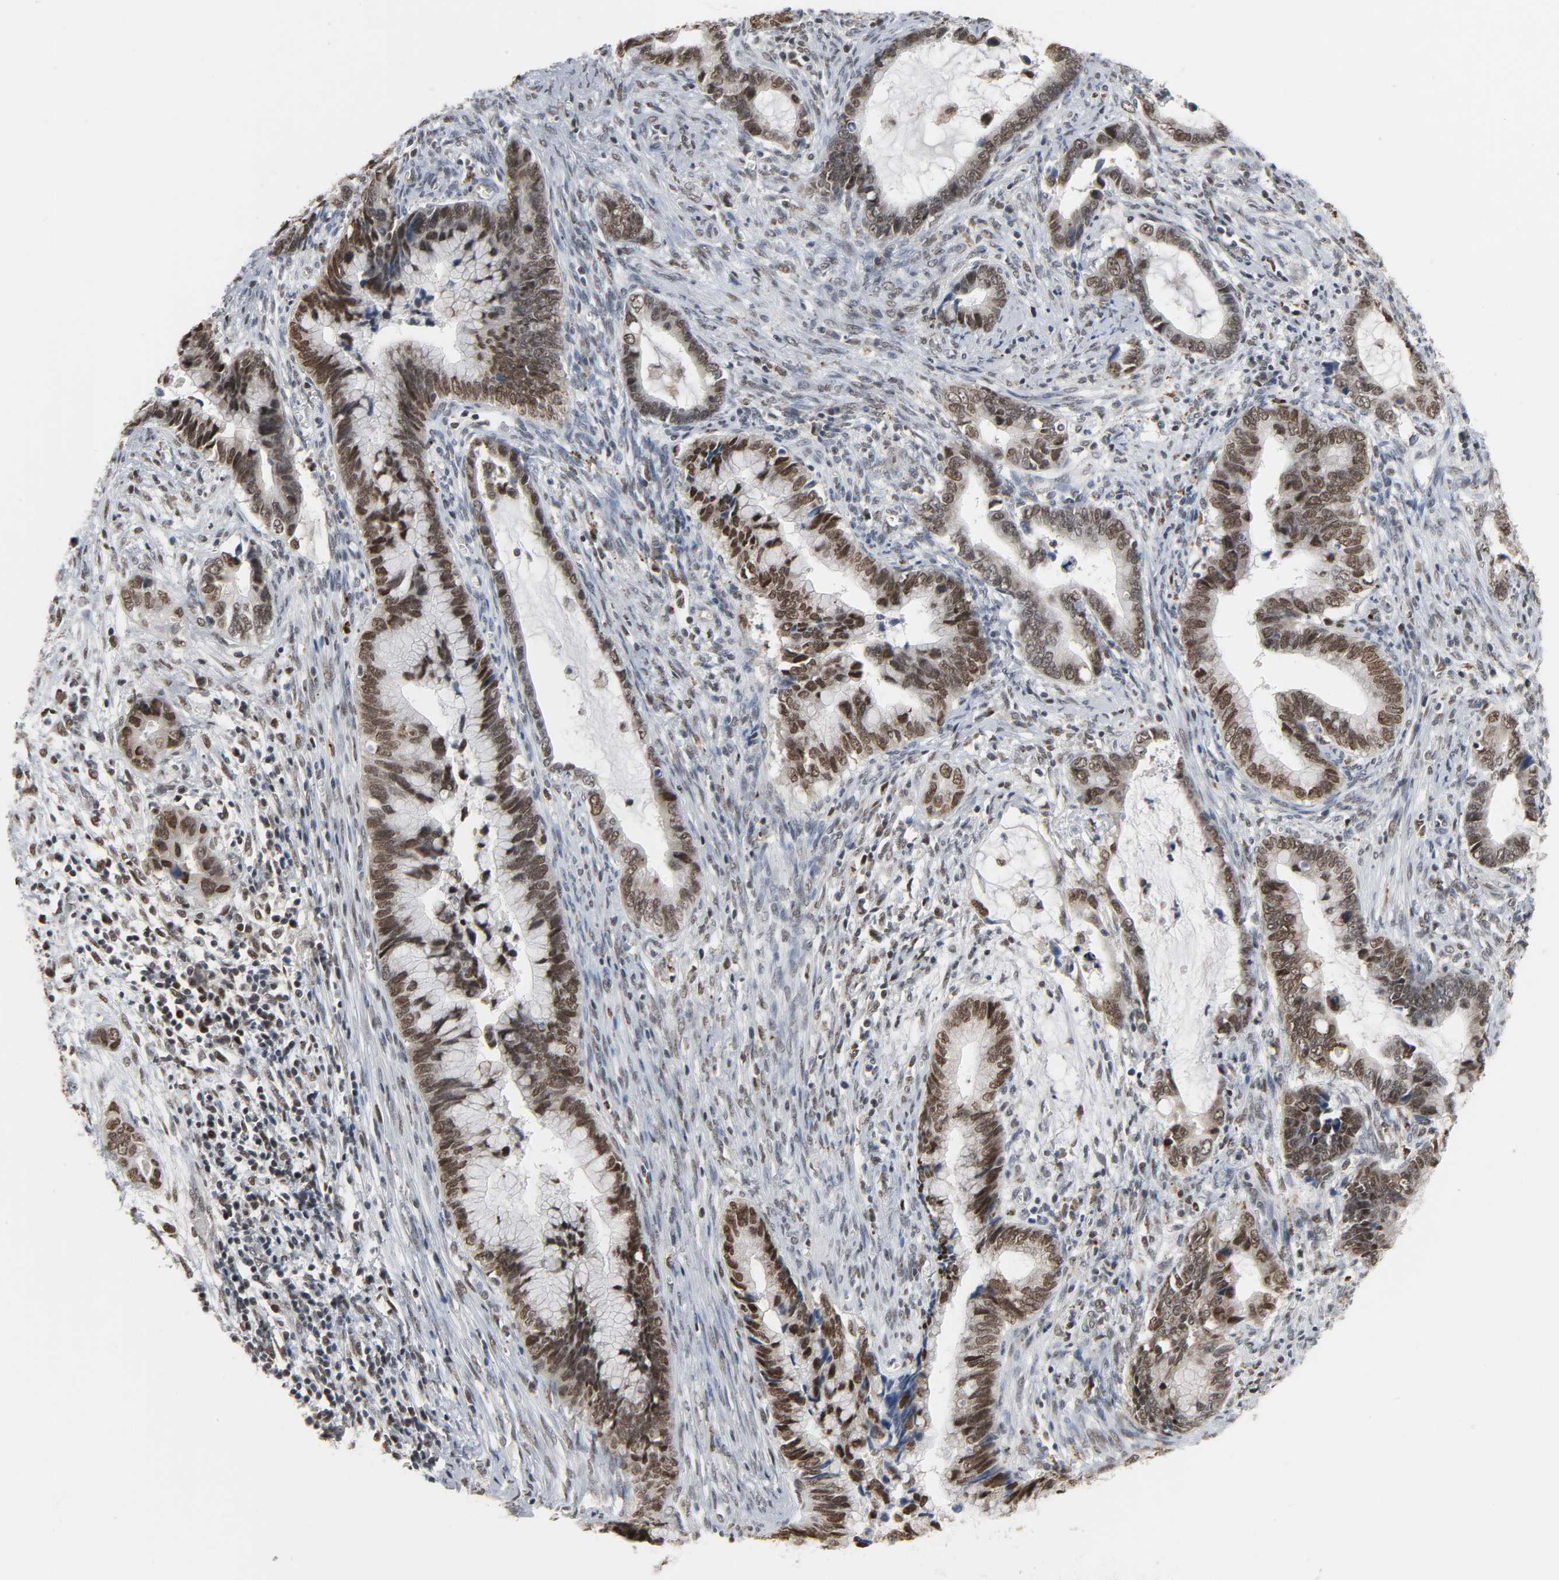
{"staining": {"intensity": "moderate", "quantity": ">75%", "location": "nuclear"}, "tissue": "cervical cancer", "cell_type": "Tumor cells", "image_type": "cancer", "snomed": [{"axis": "morphology", "description": "Adenocarcinoma, NOS"}, {"axis": "topography", "description": "Cervix"}], "caption": "Approximately >75% of tumor cells in human cervical cancer show moderate nuclear protein positivity as visualized by brown immunohistochemical staining.", "gene": "DAZAP1", "patient": {"sex": "female", "age": 44}}